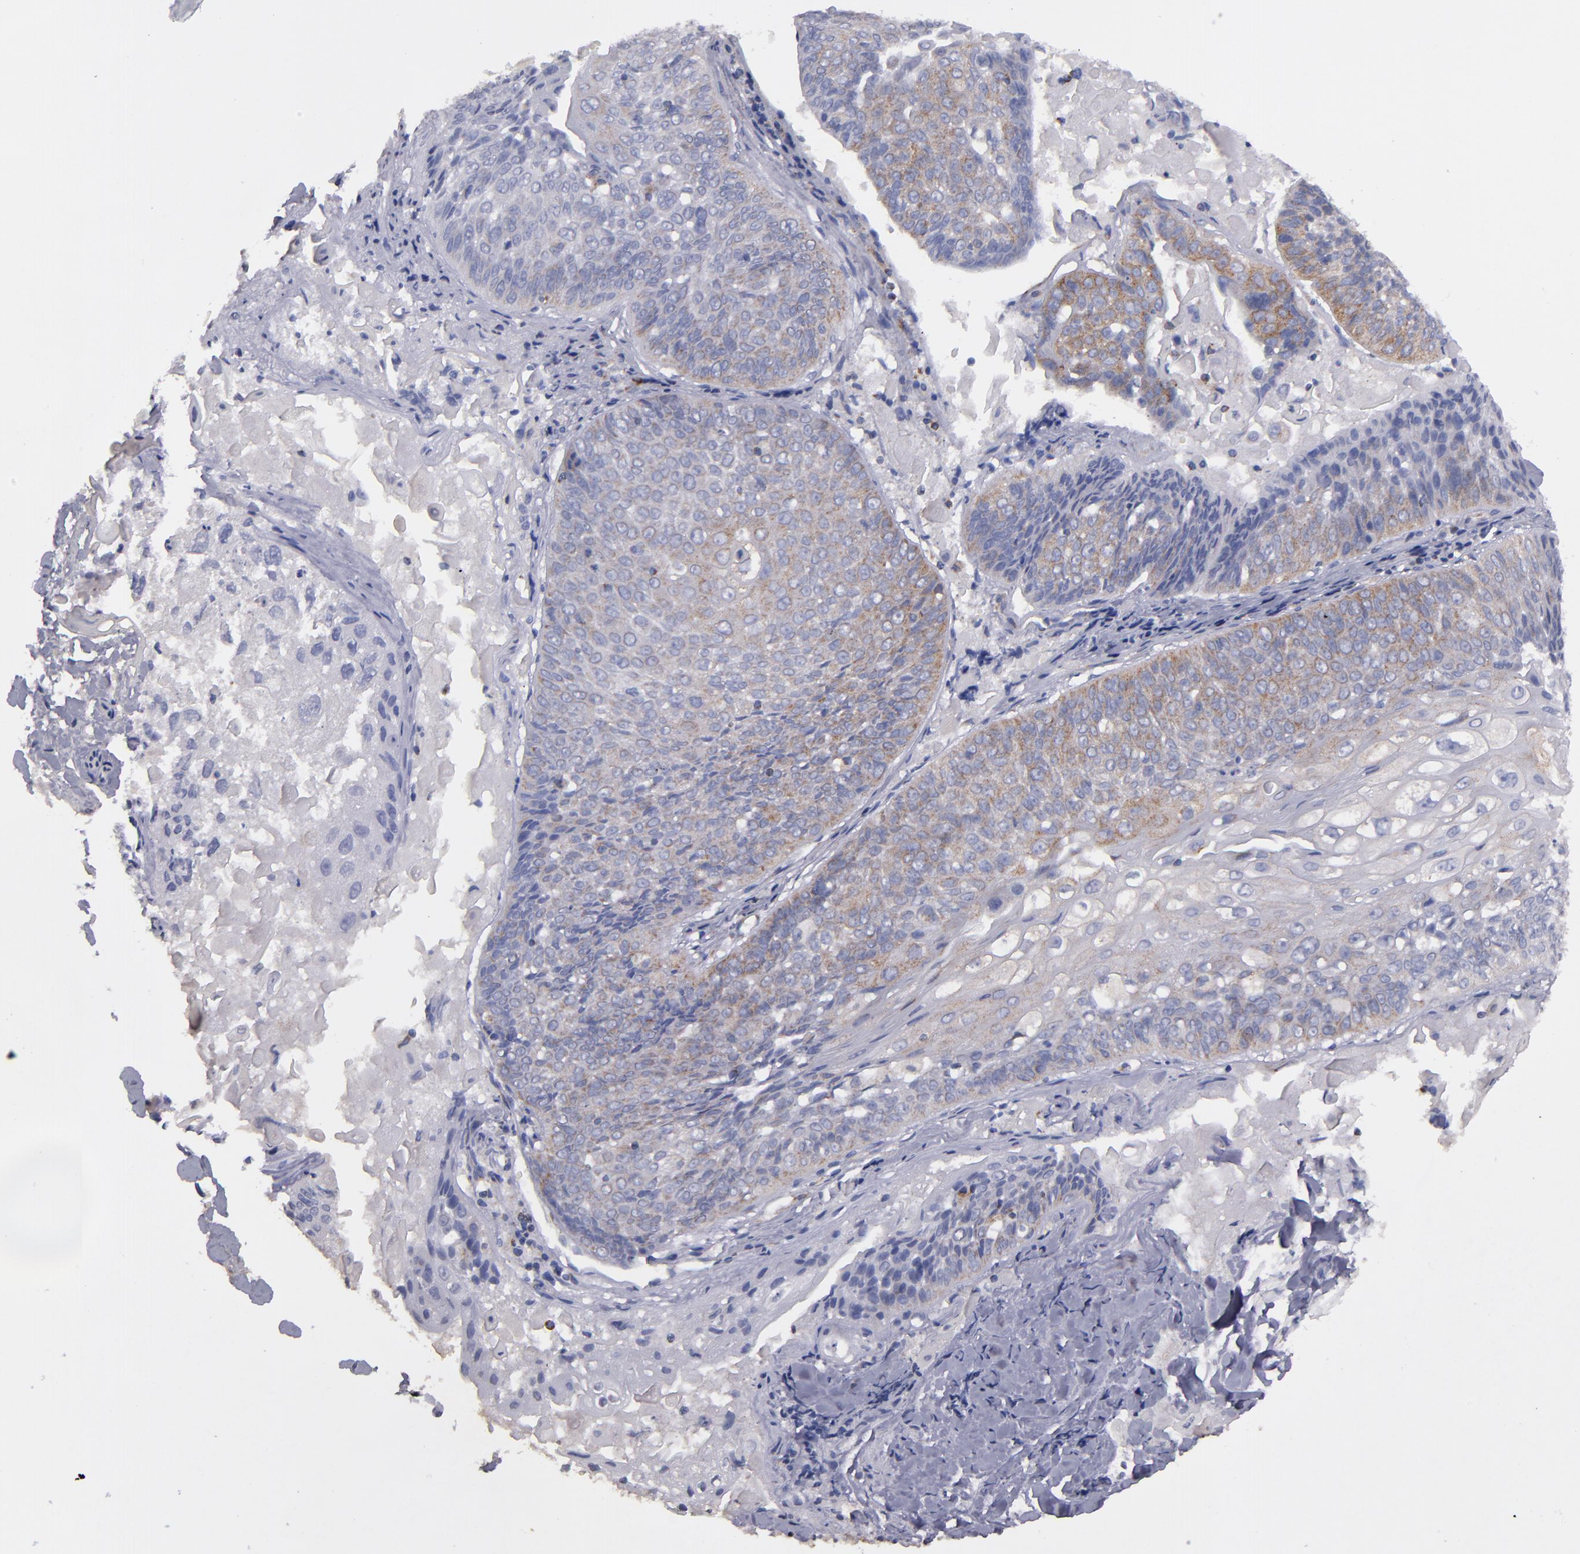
{"staining": {"intensity": "weak", "quantity": "<25%", "location": "cytoplasmic/membranous"}, "tissue": "lung cancer", "cell_type": "Tumor cells", "image_type": "cancer", "snomed": [{"axis": "morphology", "description": "Adenocarcinoma, NOS"}, {"axis": "topography", "description": "Lung"}], "caption": "IHC of human lung adenocarcinoma displays no expression in tumor cells.", "gene": "CLTA", "patient": {"sex": "male", "age": 60}}